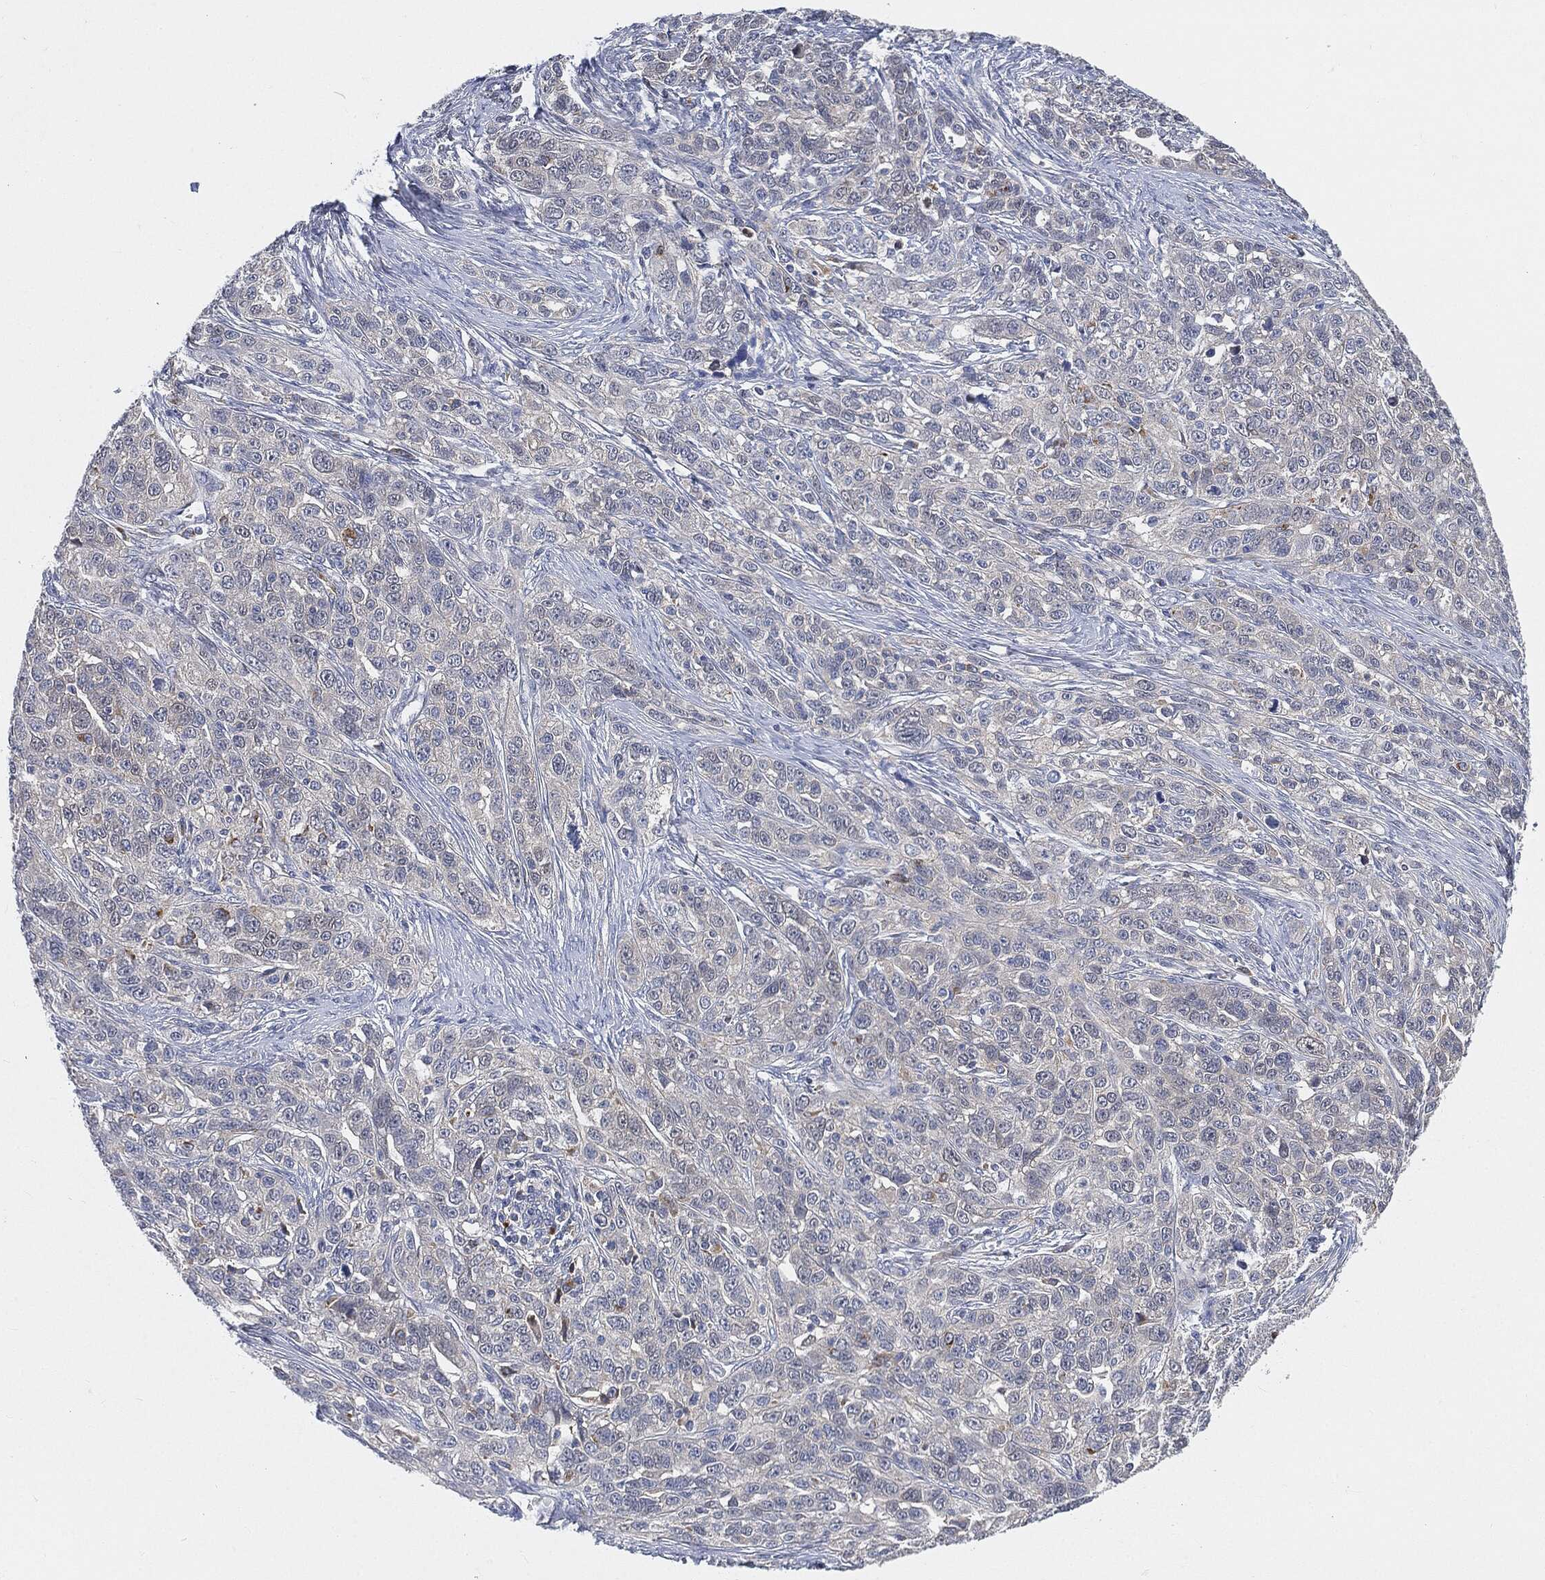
{"staining": {"intensity": "negative", "quantity": "none", "location": "none"}, "tissue": "ovarian cancer", "cell_type": "Tumor cells", "image_type": "cancer", "snomed": [{"axis": "morphology", "description": "Cystadenocarcinoma, serous, NOS"}, {"axis": "topography", "description": "Ovary"}], "caption": "DAB (3,3'-diaminobenzidine) immunohistochemical staining of human ovarian cancer (serous cystadenocarcinoma) shows no significant positivity in tumor cells.", "gene": "VSIG4", "patient": {"sex": "female", "age": 71}}